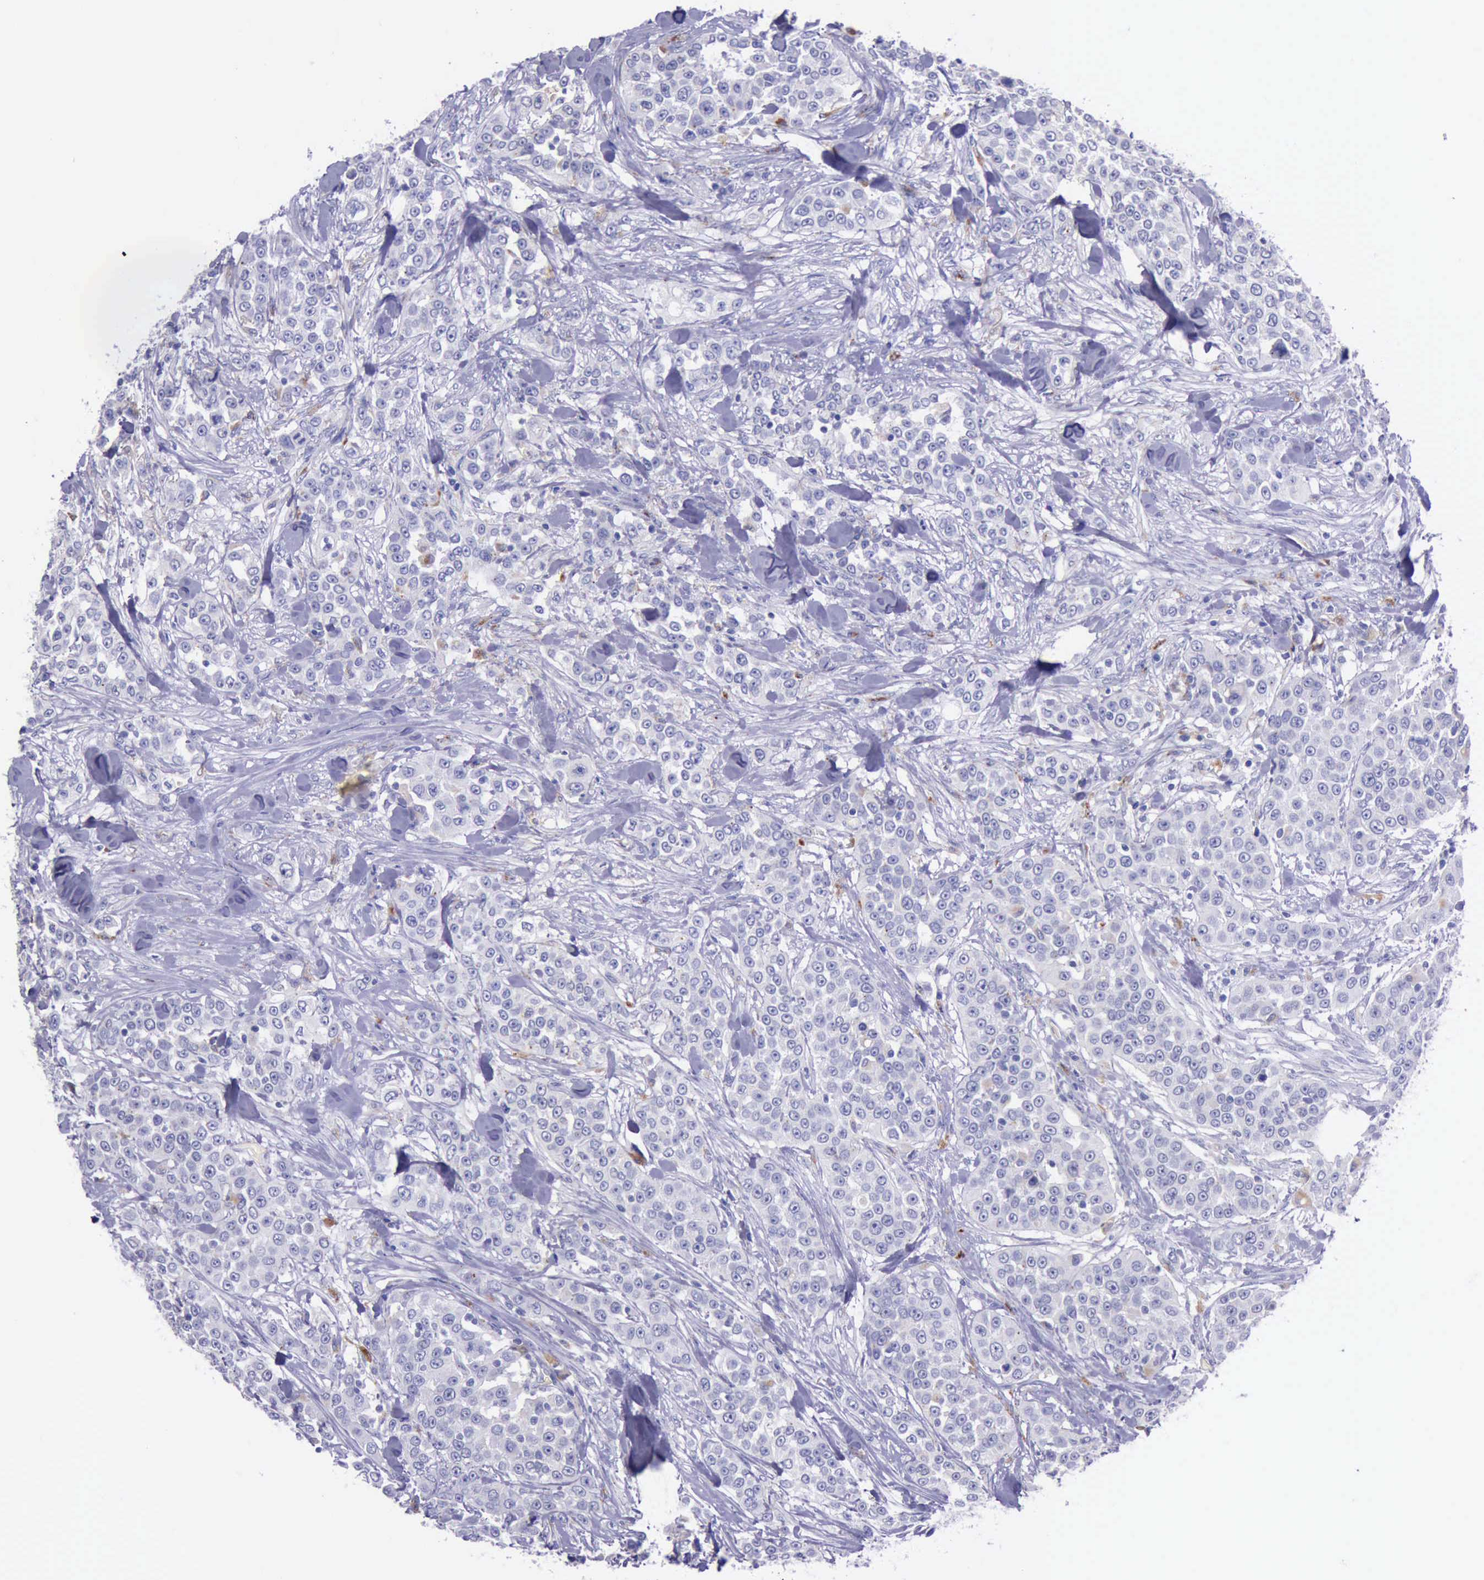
{"staining": {"intensity": "weak", "quantity": "<25%", "location": "cytoplasmic/membranous"}, "tissue": "urothelial cancer", "cell_type": "Tumor cells", "image_type": "cancer", "snomed": [{"axis": "morphology", "description": "Urothelial carcinoma, High grade"}, {"axis": "topography", "description": "Urinary bladder"}], "caption": "Tumor cells show no significant positivity in urothelial carcinoma (high-grade).", "gene": "GLA", "patient": {"sex": "female", "age": 80}}